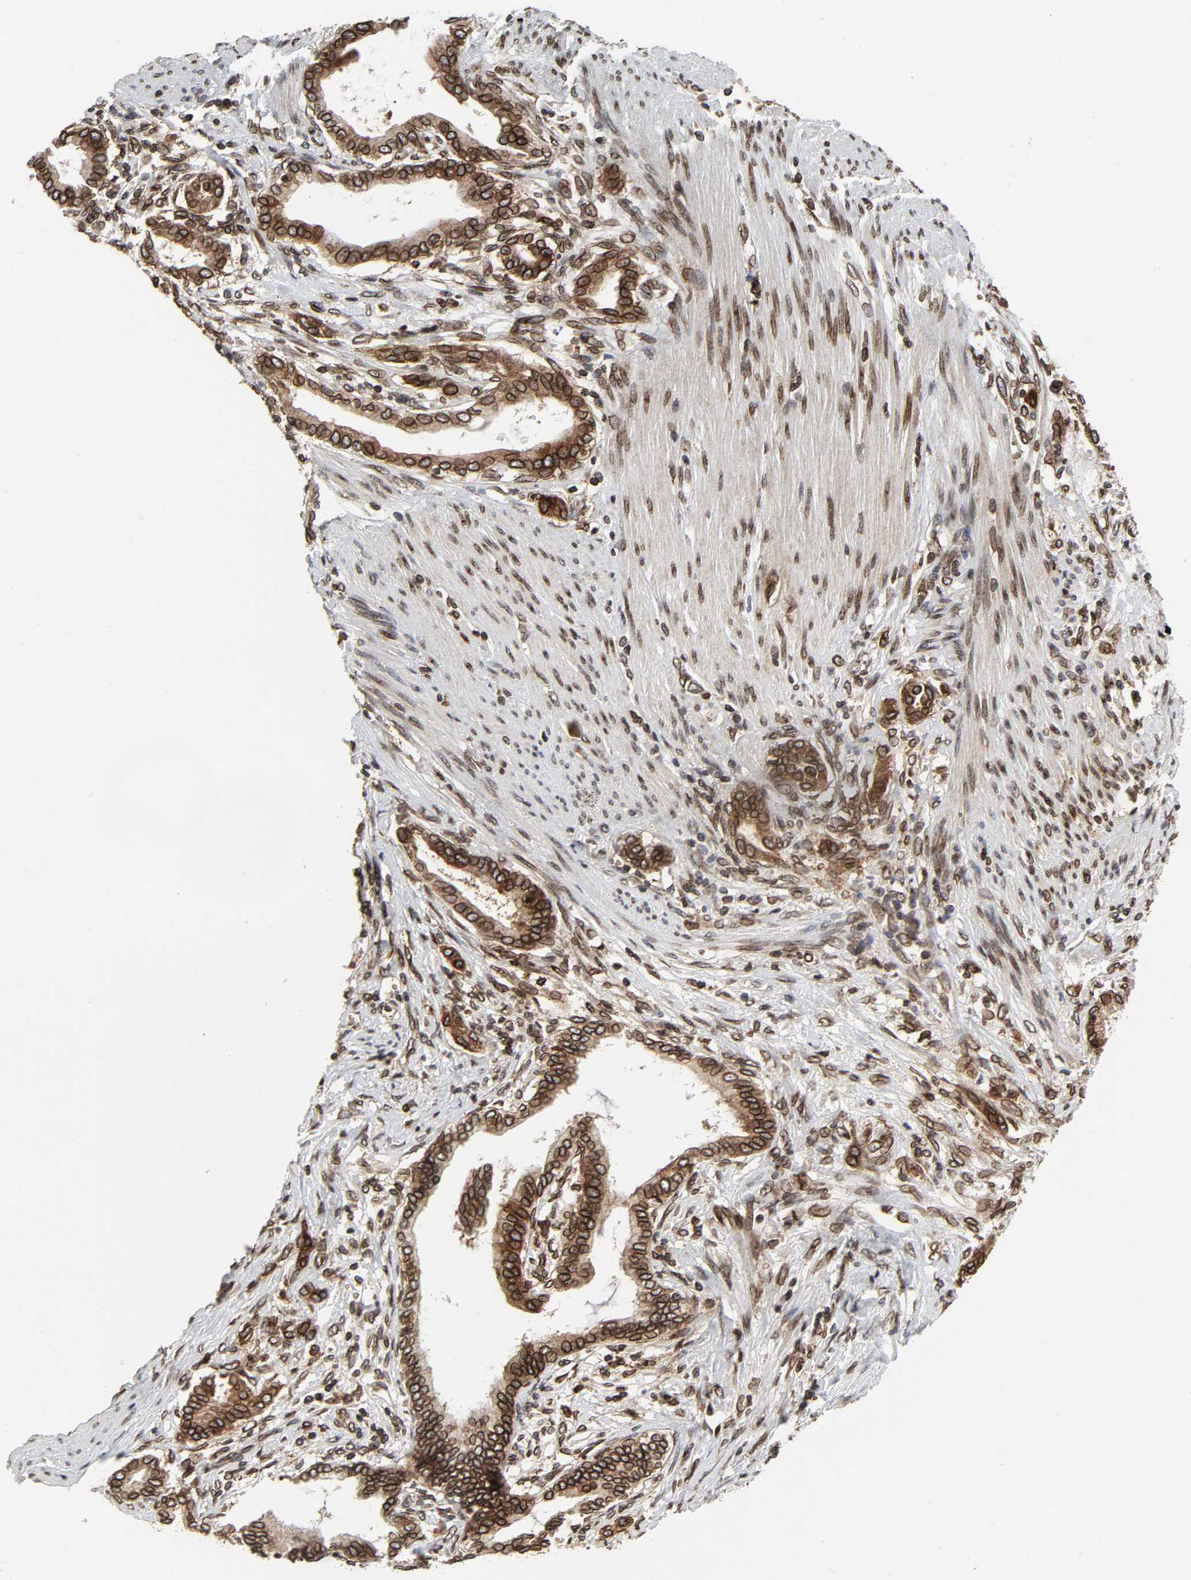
{"staining": {"intensity": "strong", "quantity": ">75%", "location": "cytoplasmic/membranous,nuclear"}, "tissue": "pancreatic cancer", "cell_type": "Tumor cells", "image_type": "cancer", "snomed": [{"axis": "morphology", "description": "Adenocarcinoma, NOS"}, {"axis": "topography", "description": "Pancreas"}], "caption": "Protein staining of pancreatic cancer (adenocarcinoma) tissue displays strong cytoplasmic/membranous and nuclear positivity in approximately >75% of tumor cells.", "gene": "RANGAP1", "patient": {"sex": "female", "age": 64}}